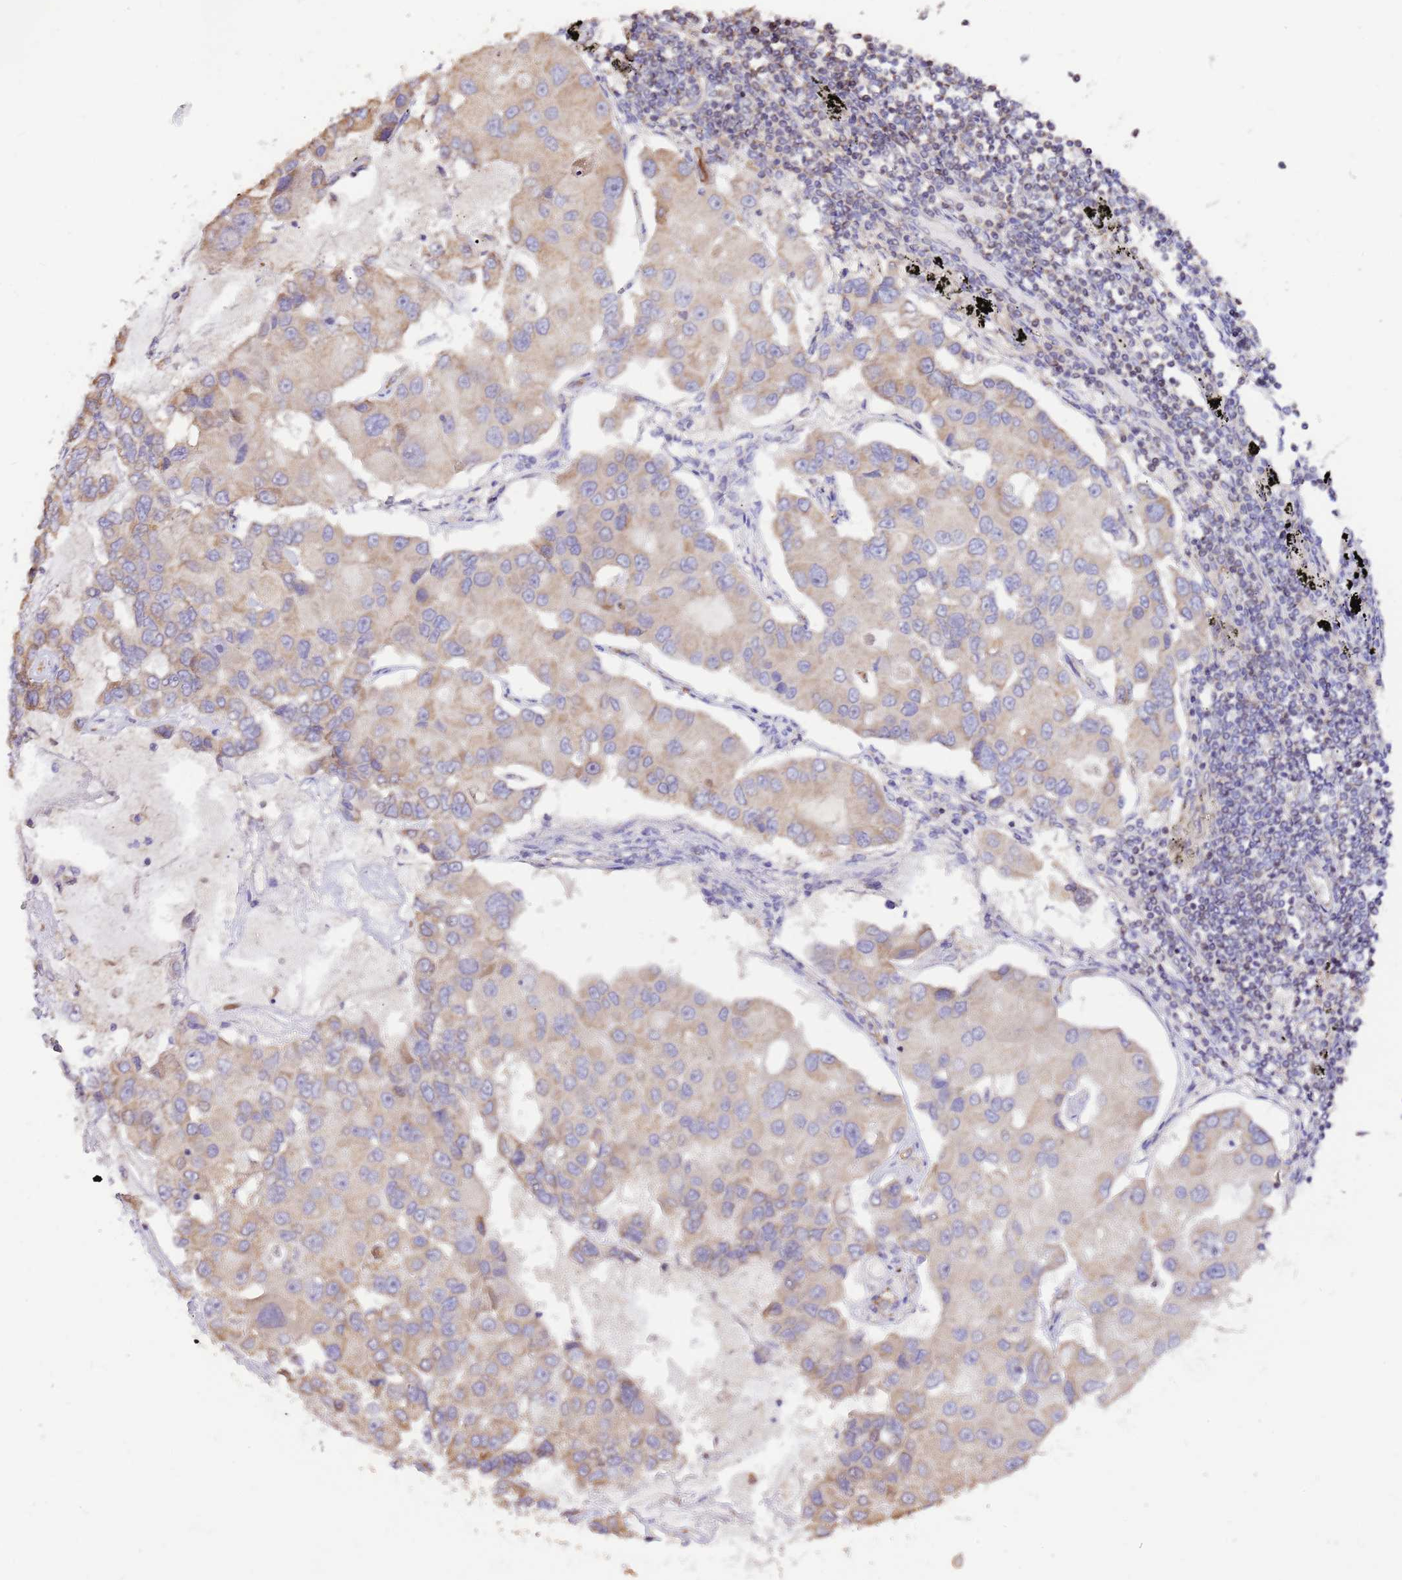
{"staining": {"intensity": "weak", "quantity": ">75%", "location": "cytoplasmic/membranous"}, "tissue": "lung cancer", "cell_type": "Tumor cells", "image_type": "cancer", "snomed": [{"axis": "morphology", "description": "Adenocarcinoma, NOS"}, {"axis": "topography", "description": "Lung"}], "caption": "This is an image of IHC staining of lung adenocarcinoma, which shows weak positivity in the cytoplasmic/membranous of tumor cells.", "gene": "DOCK9", "patient": {"sex": "female", "age": 54}}